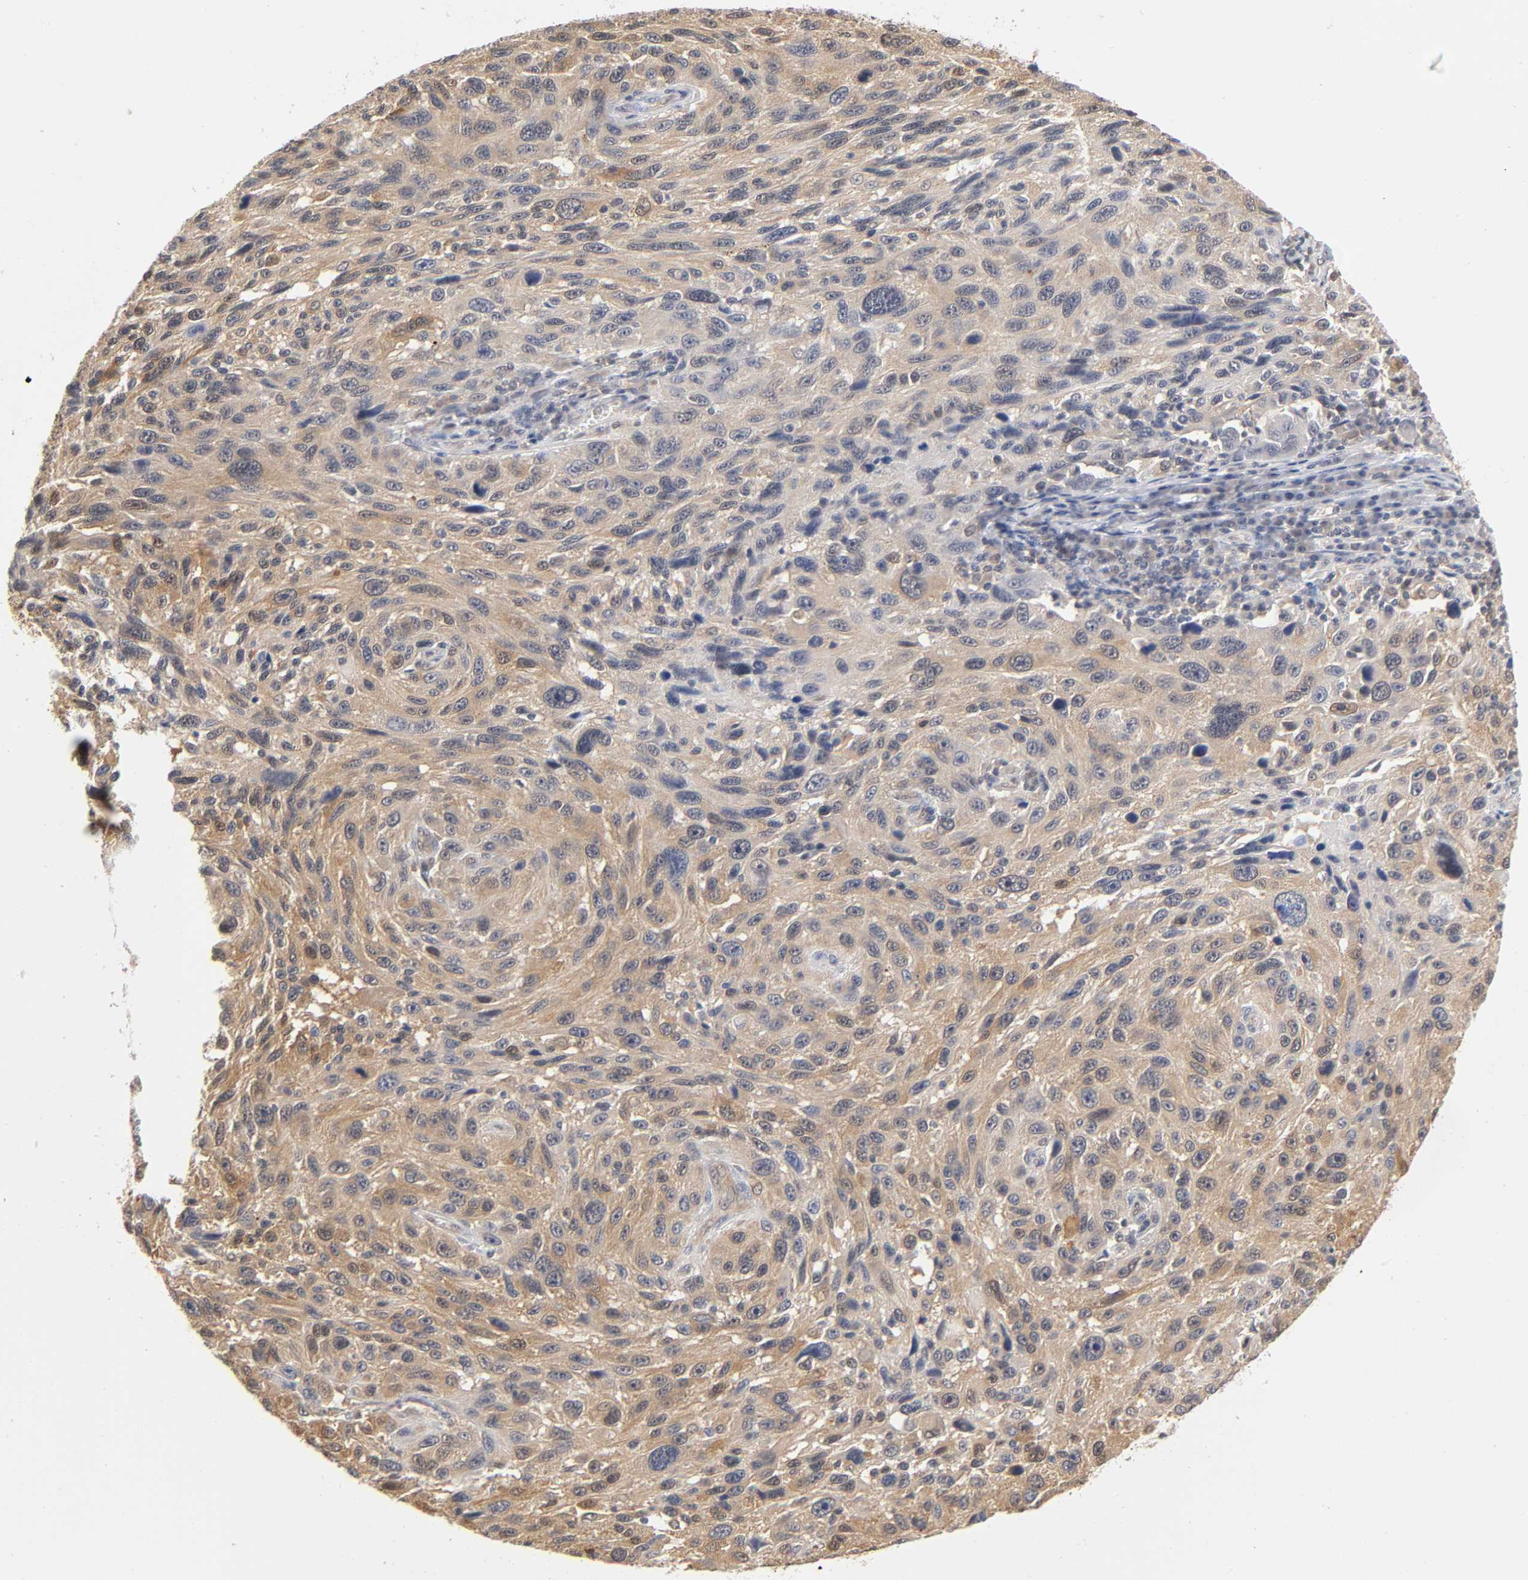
{"staining": {"intensity": "moderate", "quantity": ">75%", "location": "cytoplasmic/membranous"}, "tissue": "melanoma", "cell_type": "Tumor cells", "image_type": "cancer", "snomed": [{"axis": "morphology", "description": "Malignant melanoma, NOS"}, {"axis": "topography", "description": "Skin"}], "caption": "This photomicrograph reveals immunohistochemistry (IHC) staining of human malignant melanoma, with medium moderate cytoplasmic/membranous staining in approximately >75% of tumor cells.", "gene": "DFFB", "patient": {"sex": "male", "age": 53}}